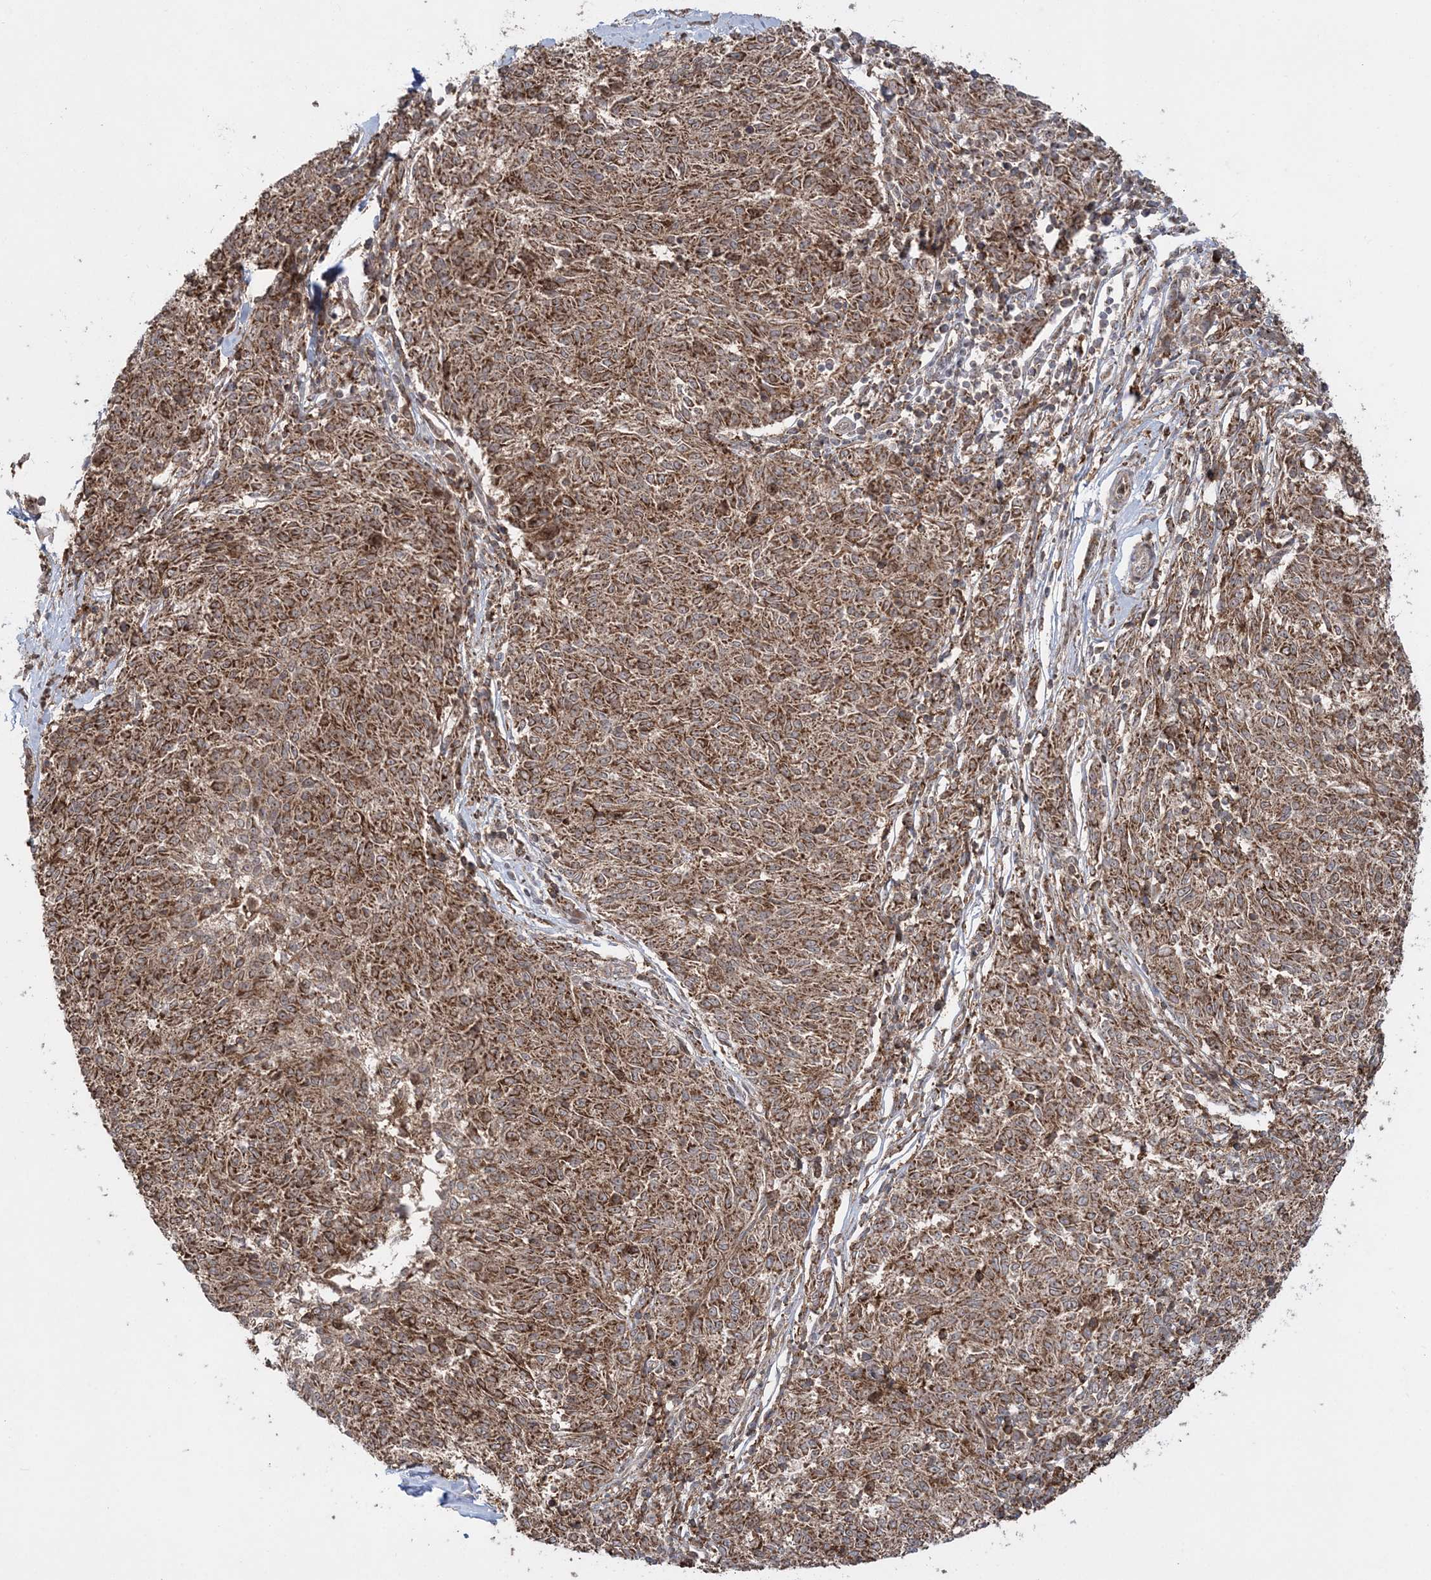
{"staining": {"intensity": "moderate", "quantity": ">75%", "location": "cytoplasmic/membranous"}, "tissue": "melanoma", "cell_type": "Tumor cells", "image_type": "cancer", "snomed": [{"axis": "morphology", "description": "Malignant melanoma, NOS"}, {"axis": "topography", "description": "Skin"}], "caption": "This micrograph demonstrates immunohistochemistry (IHC) staining of malignant melanoma, with medium moderate cytoplasmic/membranous staining in approximately >75% of tumor cells.", "gene": "LRPPRC", "patient": {"sex": "female", "age": 72}}